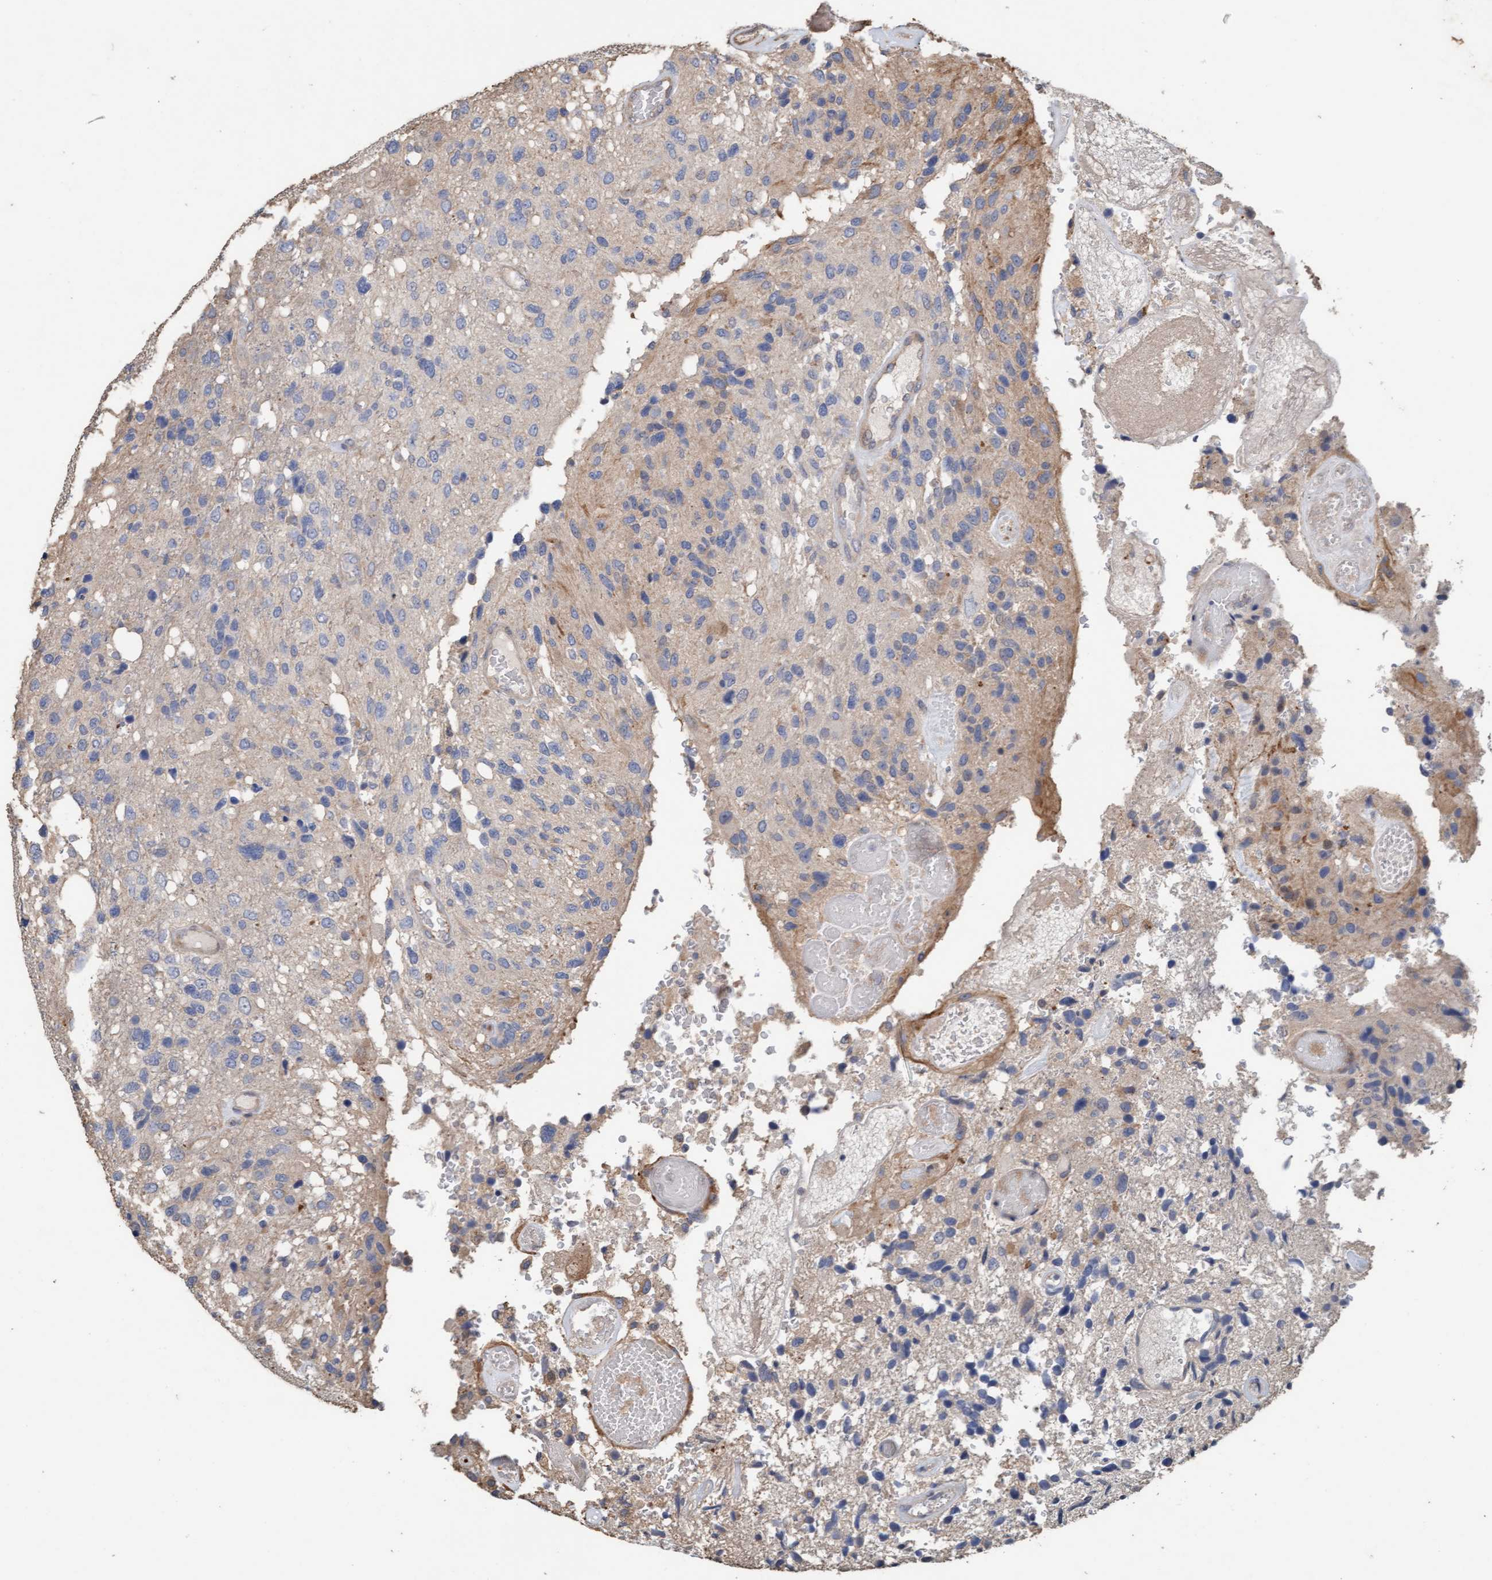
{"staining": {"intensity": "weak", "quantity": "<25%", "location": "cytoplasmic/membranous"}, "tissue": "glioma", "cell_type": "Tumor cells", "image_type": "cancer", "snomed": [{"axis": "morphology", "description": "Glioma, malignant, High grade"}, {"axis": "topography", "description": "Brain"}], "caption": "Tumor cells show no significant expression in glioma. (Stains: DAB immunohistochemistry (IHC) with hematoxylin counter stain, Microscopy: brightfield microscopy at high magnification).", "gene": "LONRF1", "patient": {"sex": "female", "age": 58}}